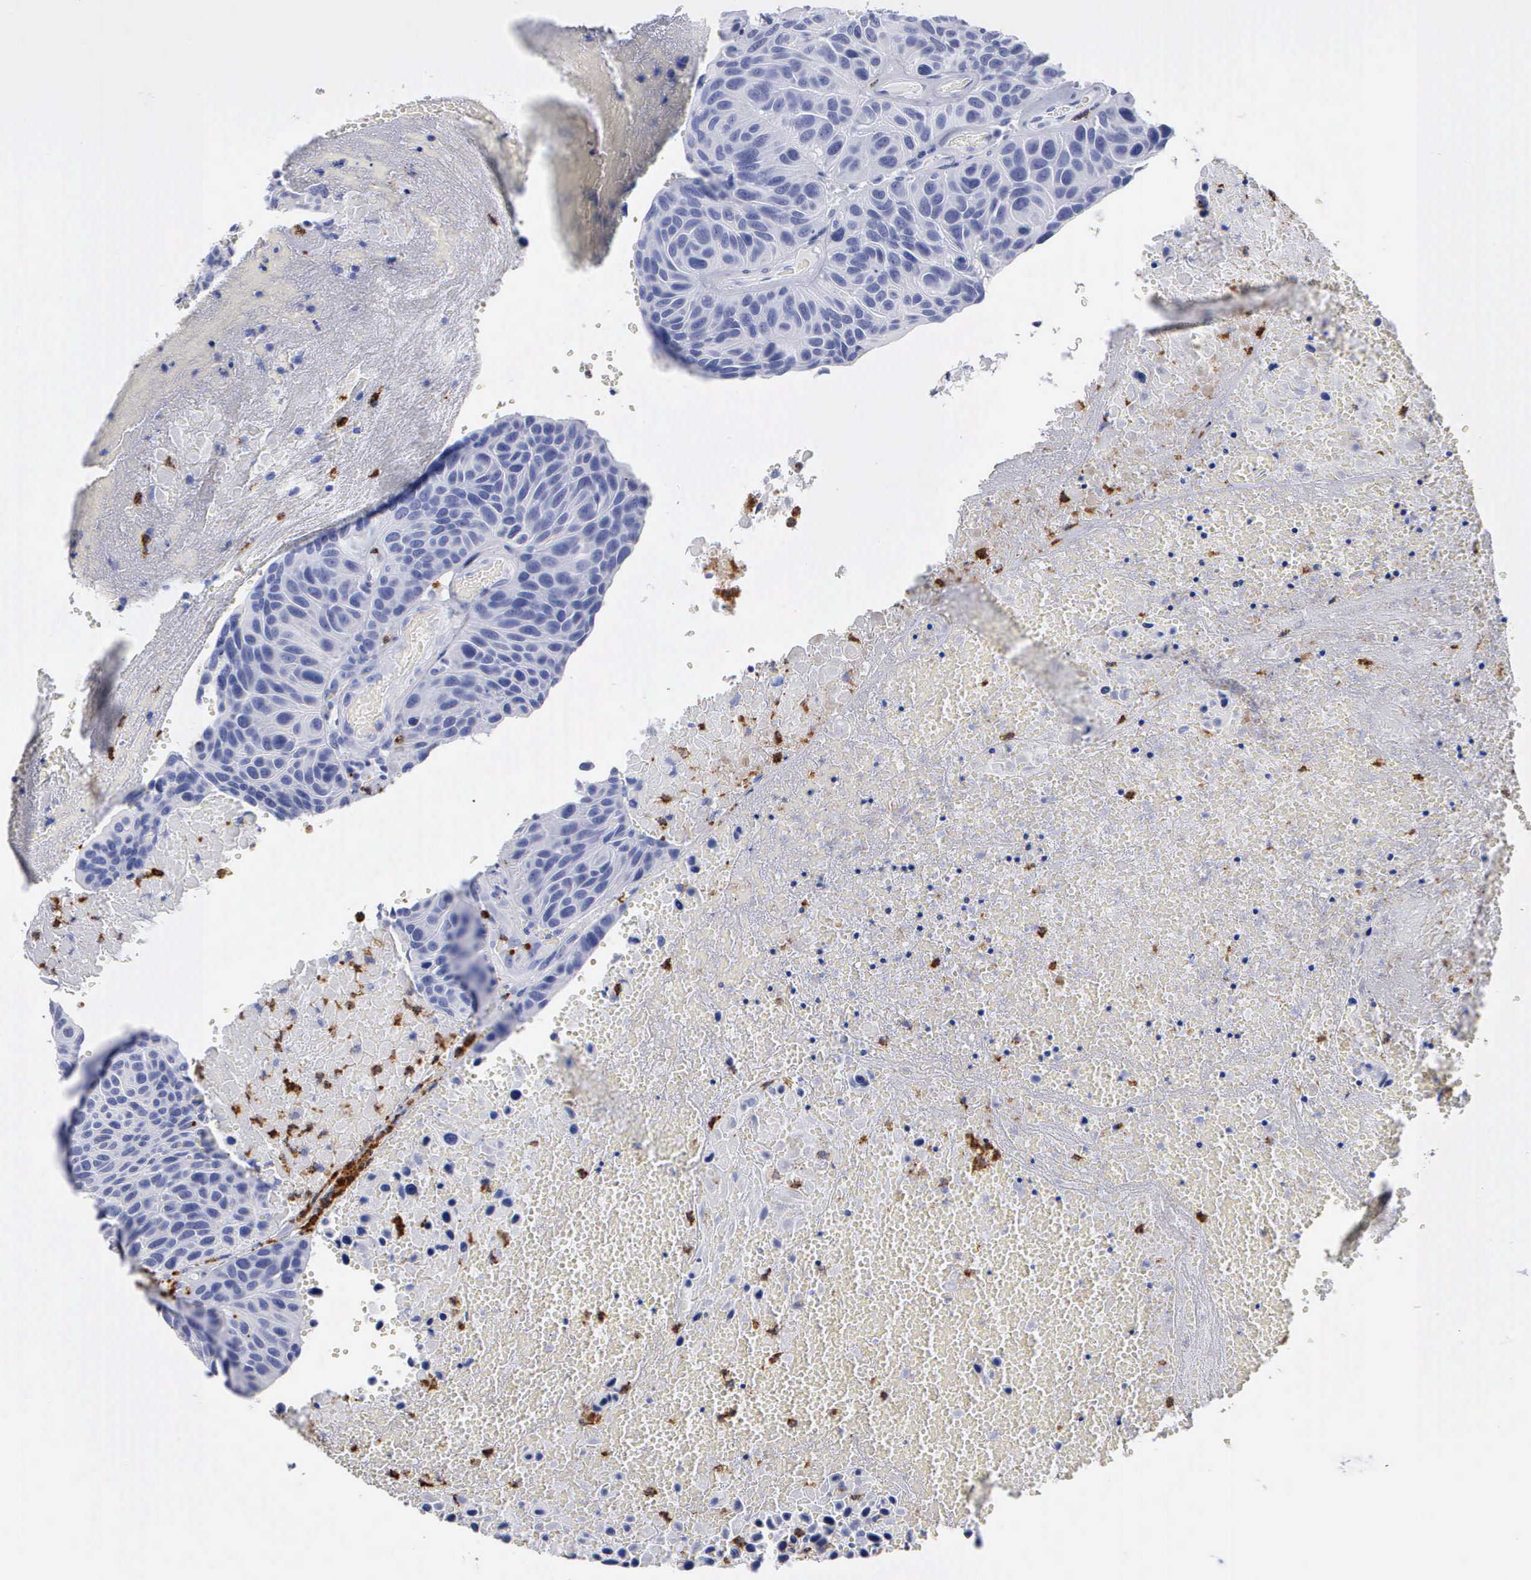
{"staining": {"intensity": "negative", "quantity": "none", "location": "none"}, "tissue": "urothelial cancer", "cell_type": "Tumor cells", "image_type": "cancer", "snomed": [{"axis": "morphology", "description": "Urothelial carcinoma, High grade"}, {"axis": "topography", "description": "Urinary bladder"}], "caption": "Histopathology image shows no protein positivity in tumor cells of urothelial carcinoma (high-grade) tissue.", "gene": "CTSG", "patient": {"sex": "male", "age": 66}}